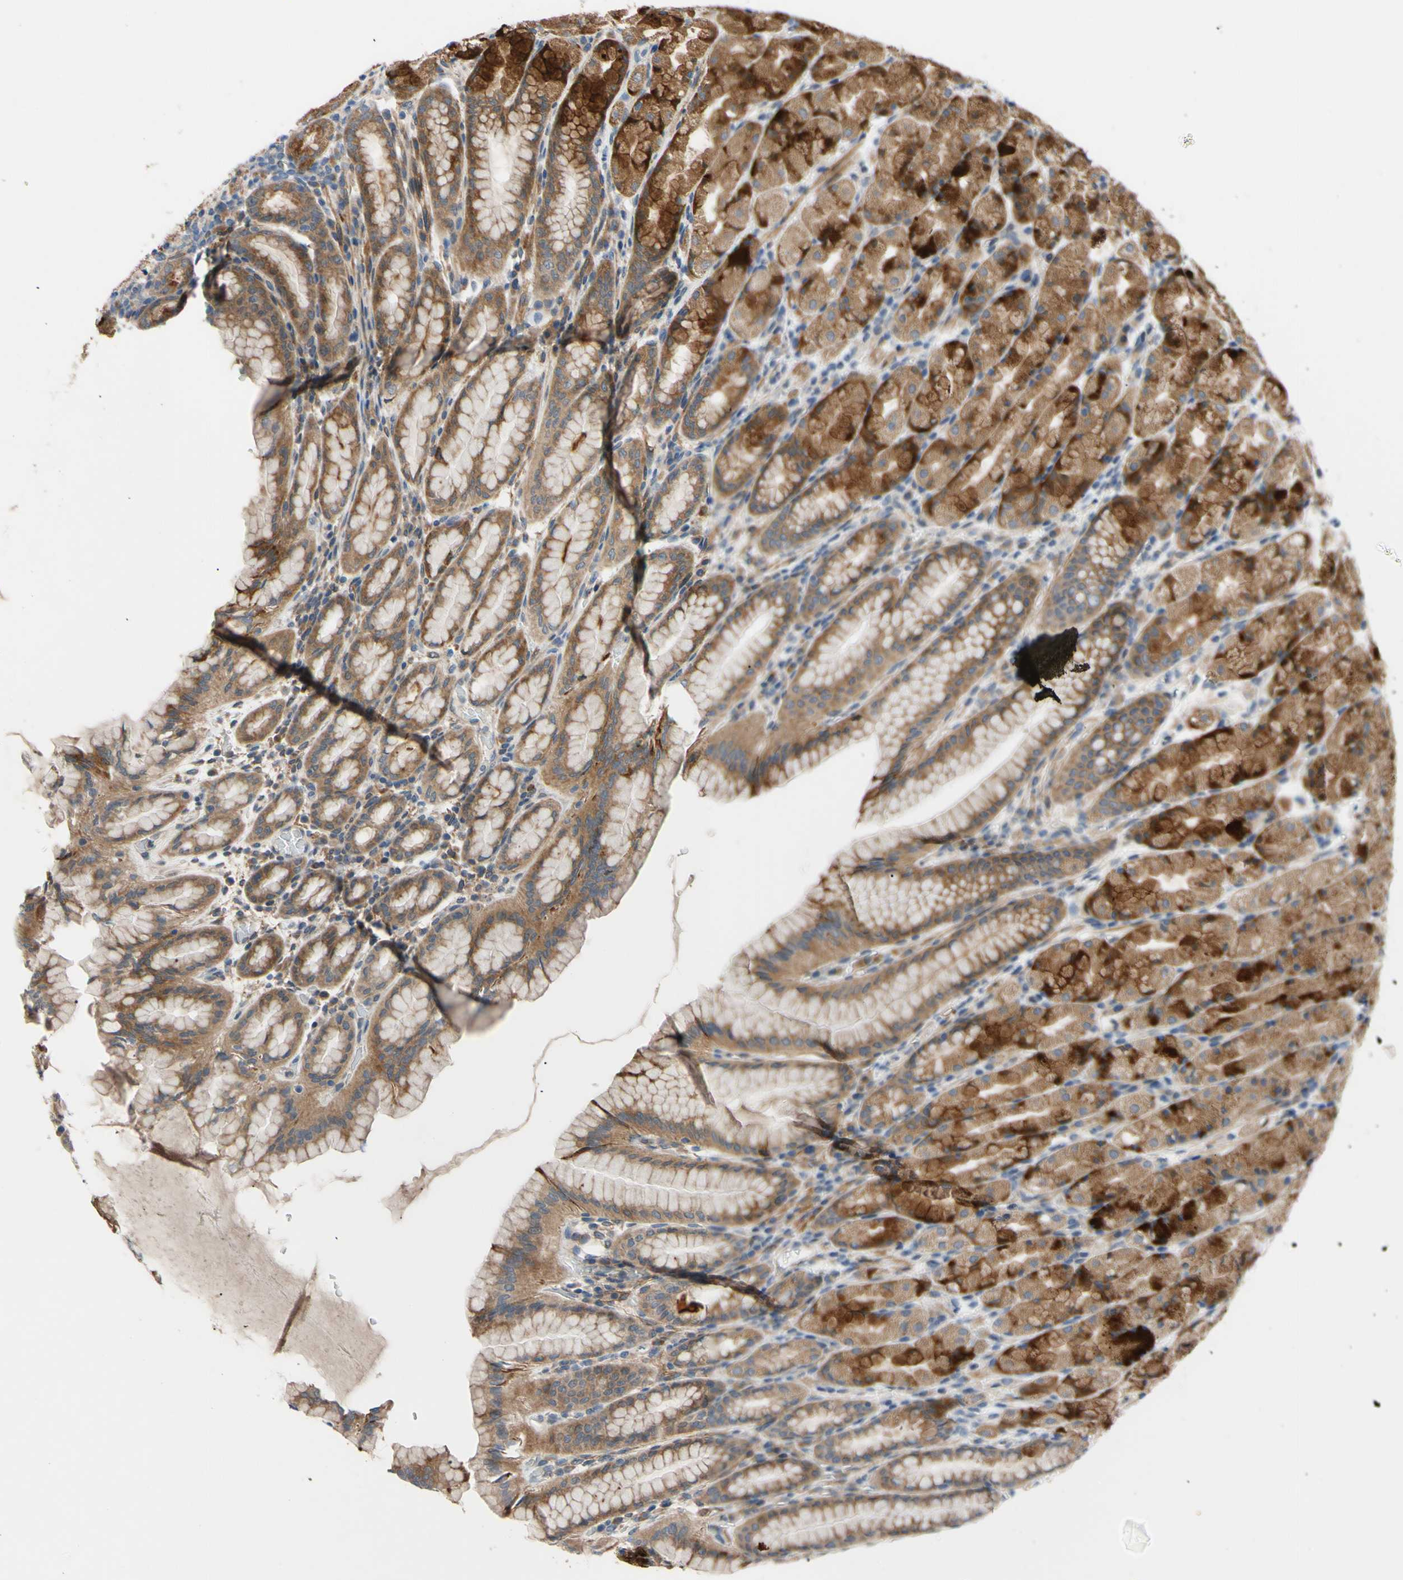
{"staining": {"intensity": "moderate", "quantity": ">75%", "location": "cytoplasmic/membranous"}, "tissue": "stomach", "cell_type": "Glandular cells", "image_type": "normal", "snomed": [{"axis": "morphology", "description": "Normal tissue, NOS"}, {"axis": "topography", "description": "Stomach, upper"}], "caption": "High-magnification brightfield microscopy of benign stomach stained with DAB (brown) and counterstained with hematoxylin (blue). glandular cells exhibit moderate cytoplasmic/membranous expression is identified in approximately>75% of cells.", "gene": "SVIL", "patient": {"sex": "male", "age": 68}}